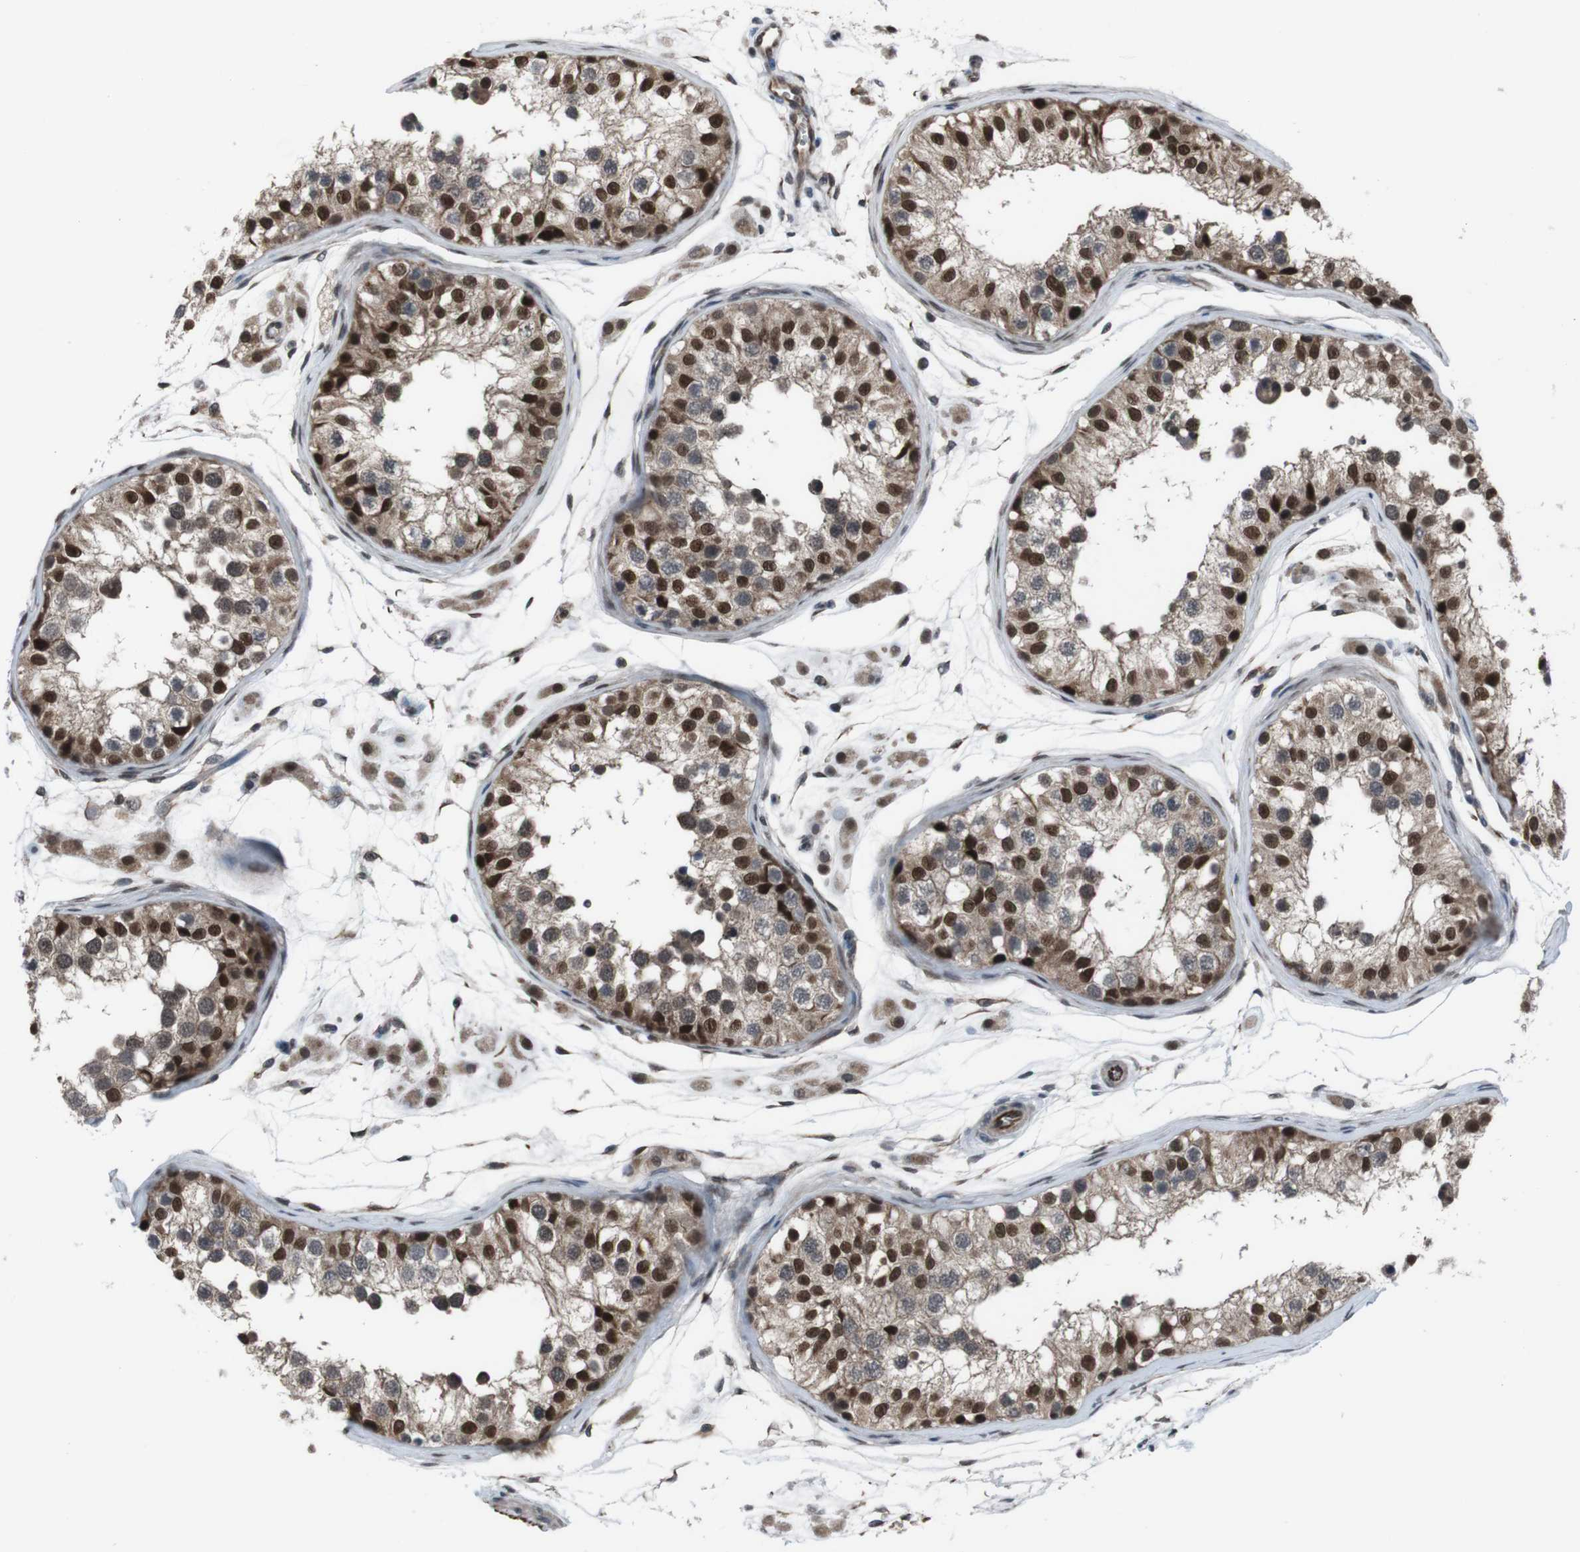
{"staining": {"intensity": "strong", "quantity": ">75%", "location": "nuclear"}, "tissue": "testis", "cell_type": "Cells in seminiferous ducts", "image_type": "normal", "snomed": [{"axis": "morphology", "description": "Normal tissue, NOS"}, {"axis": "morphology", "description": "Adenocarcinoma, metastatic, NOS"}, {"axis": "topography", "description": "Testis"}], "caption": "Protein staining of normal testis demonstrates strong nuclear staining in approximately >75% of cells in seminiferous ducts. (Brightfield microscopy of DAB IHC at high magnification).", "gene": "SS18L1", "patient": {"sex": "male", "age": 26}}